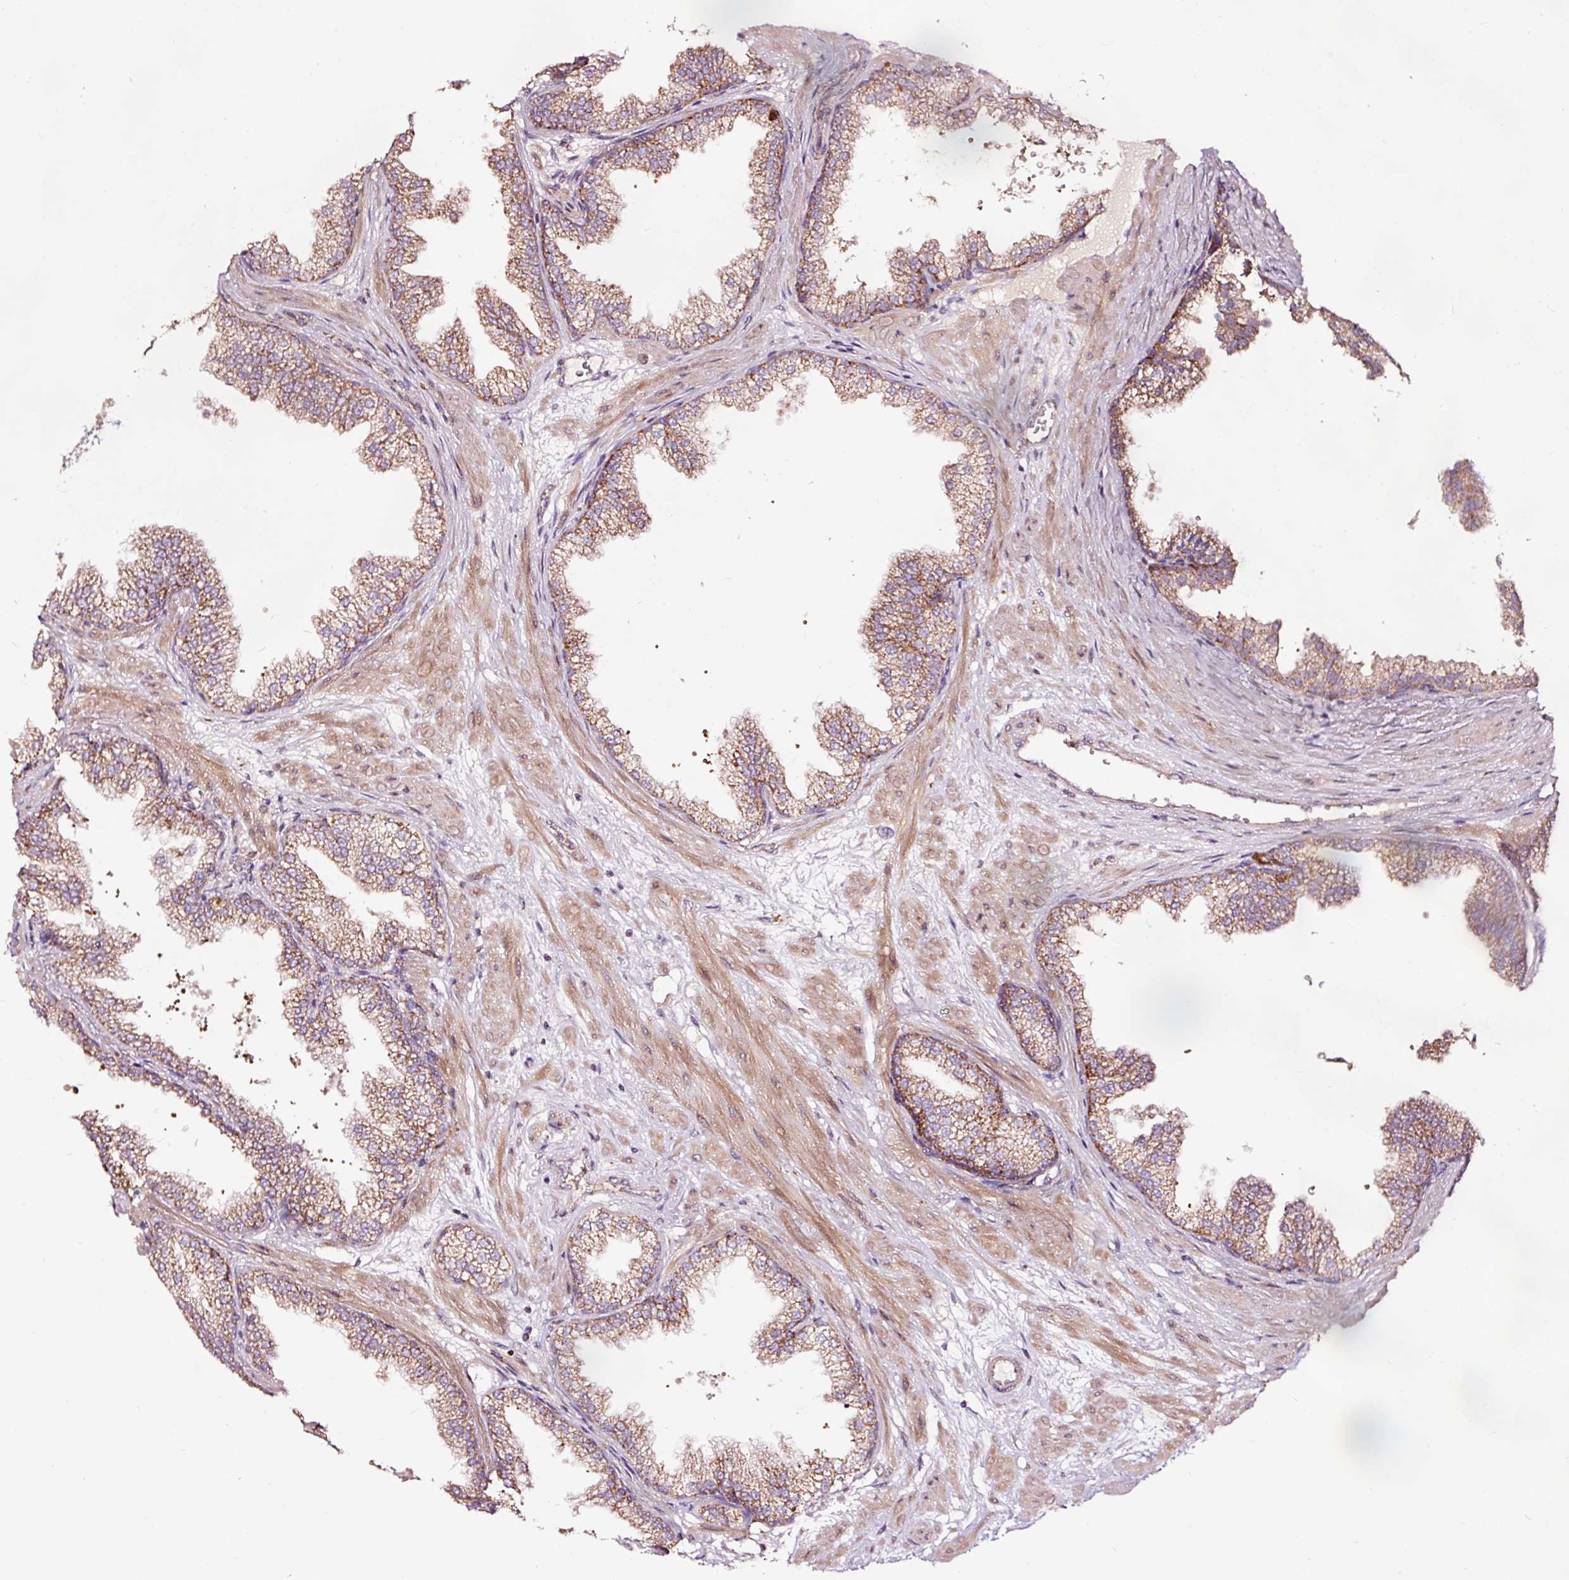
{"staining": {"intensity": "moderate", "quantity": ">75%", "location": "cytoplasmic/membranous"}, "tissue": "prostate", "cell_type": "Glandular cells", "image_type": "normal", "snomed": [{"axis": "morphology", "description": "Normal tissue, NOS"}, {"axis": "topography", "description": "Prostate"}], "caption": "Immunohistochemical staining of normal human prostate reveals >75% levels of moderate cytoplasmic/membranous protein staining in approximately >75% of glandular cells. (DAB = brown stain, brightfield microscopy at high magnification).", "gene": "TPM1", "patient": {"sex": "male", "age": 37}}